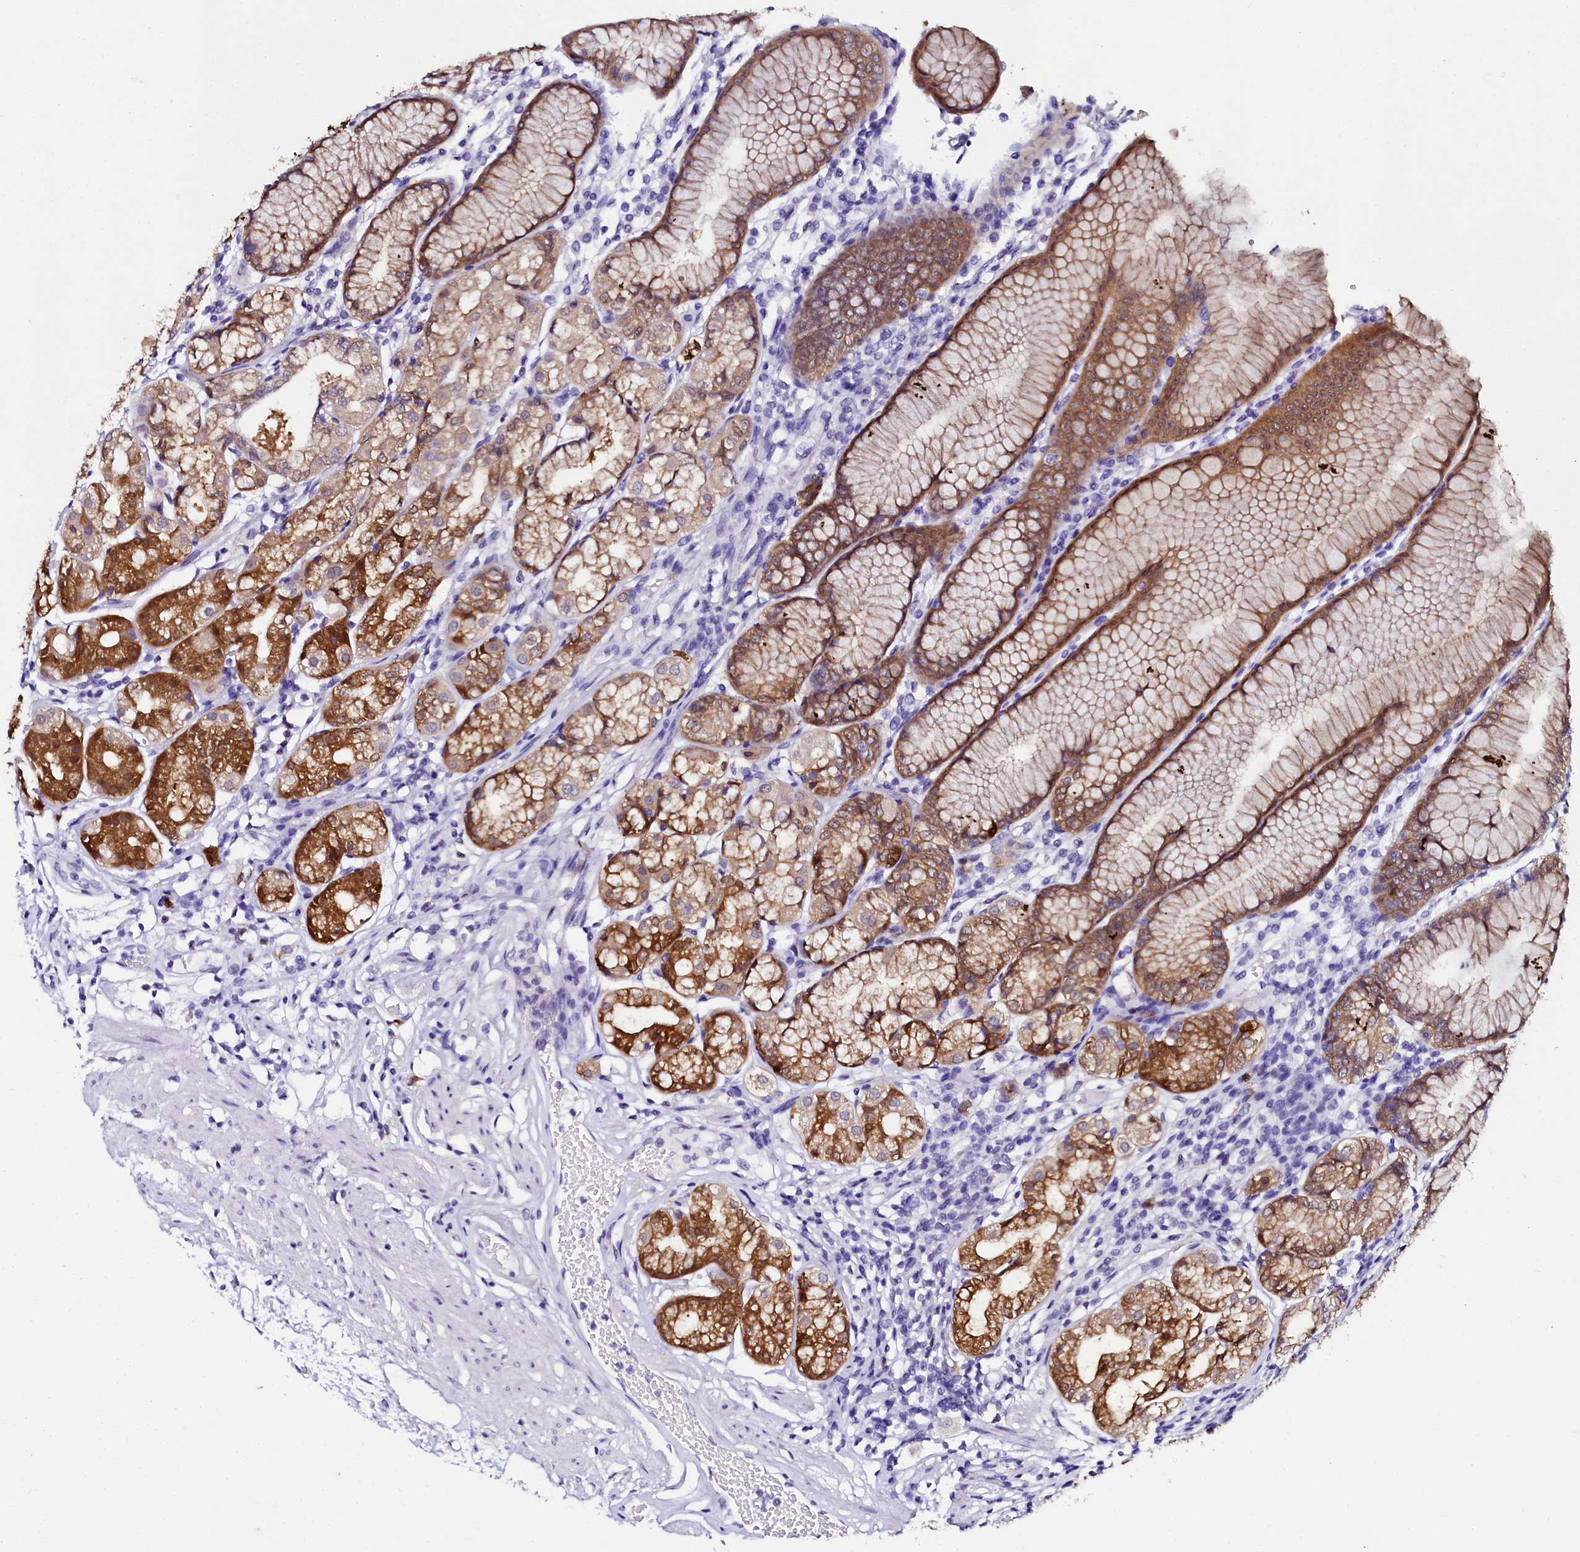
{"staining": {"intensity": "strong", "quantity": "25%-75%", "location": "cytoplasmic/membranous"}, "tissue": "stomach", "cell_type": "Glandular cells", "image_type": "normal", "snomed": [{"axis": "morphology", "description": "Normal tissue, NOS"}, {"axis": "topography", "description": "Stomach"}], "caption": "This is an image of immunohistochemistry (IHC) staining of normal stomach, which shows strong positivity in the cytoplasmic/membranous of glandular cells.", "gene": "SORD", "patient": {"sex": "female", "age": 57}}